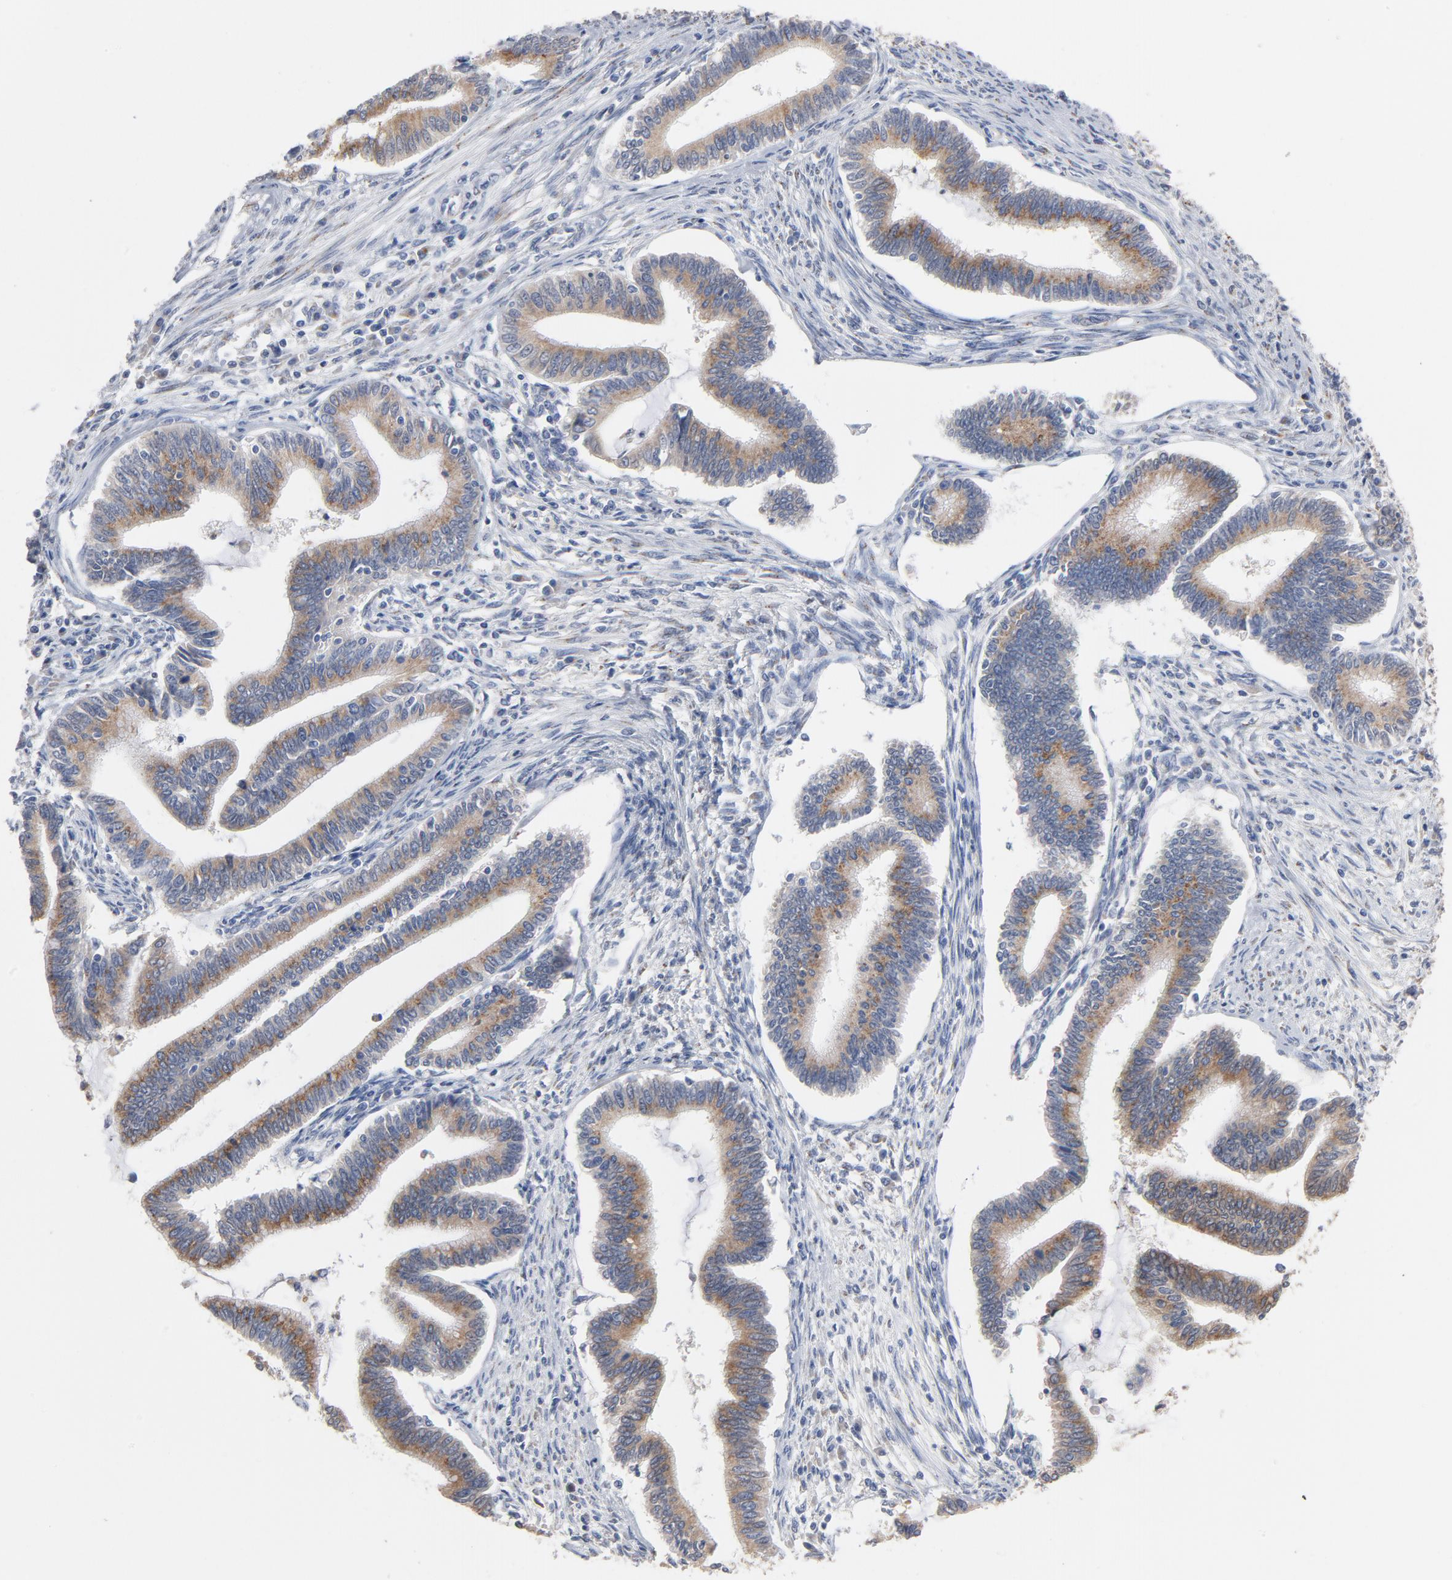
{"staining": {"intensity": "moderate", "quantity": ">75%", "location": "cytoplasmic/membranous"}, "tissue": "cervical cancer", "cell_type": "Tumor cells", "image_type": "cancer", "snomed": [{"axis": "morphology", "description": "Adenocarcinoma, NOS"}, {"axis": "topography", "description": "Cervix"}], "caption": "DAB immunohistochemical staining of human cervical adenocarcinoma shows moderate cytoplasmic/membranous protein staining in approximately >75% of tumor cells.", "gene": "AK7", "patient": {"sex": "female", "age": 36}}